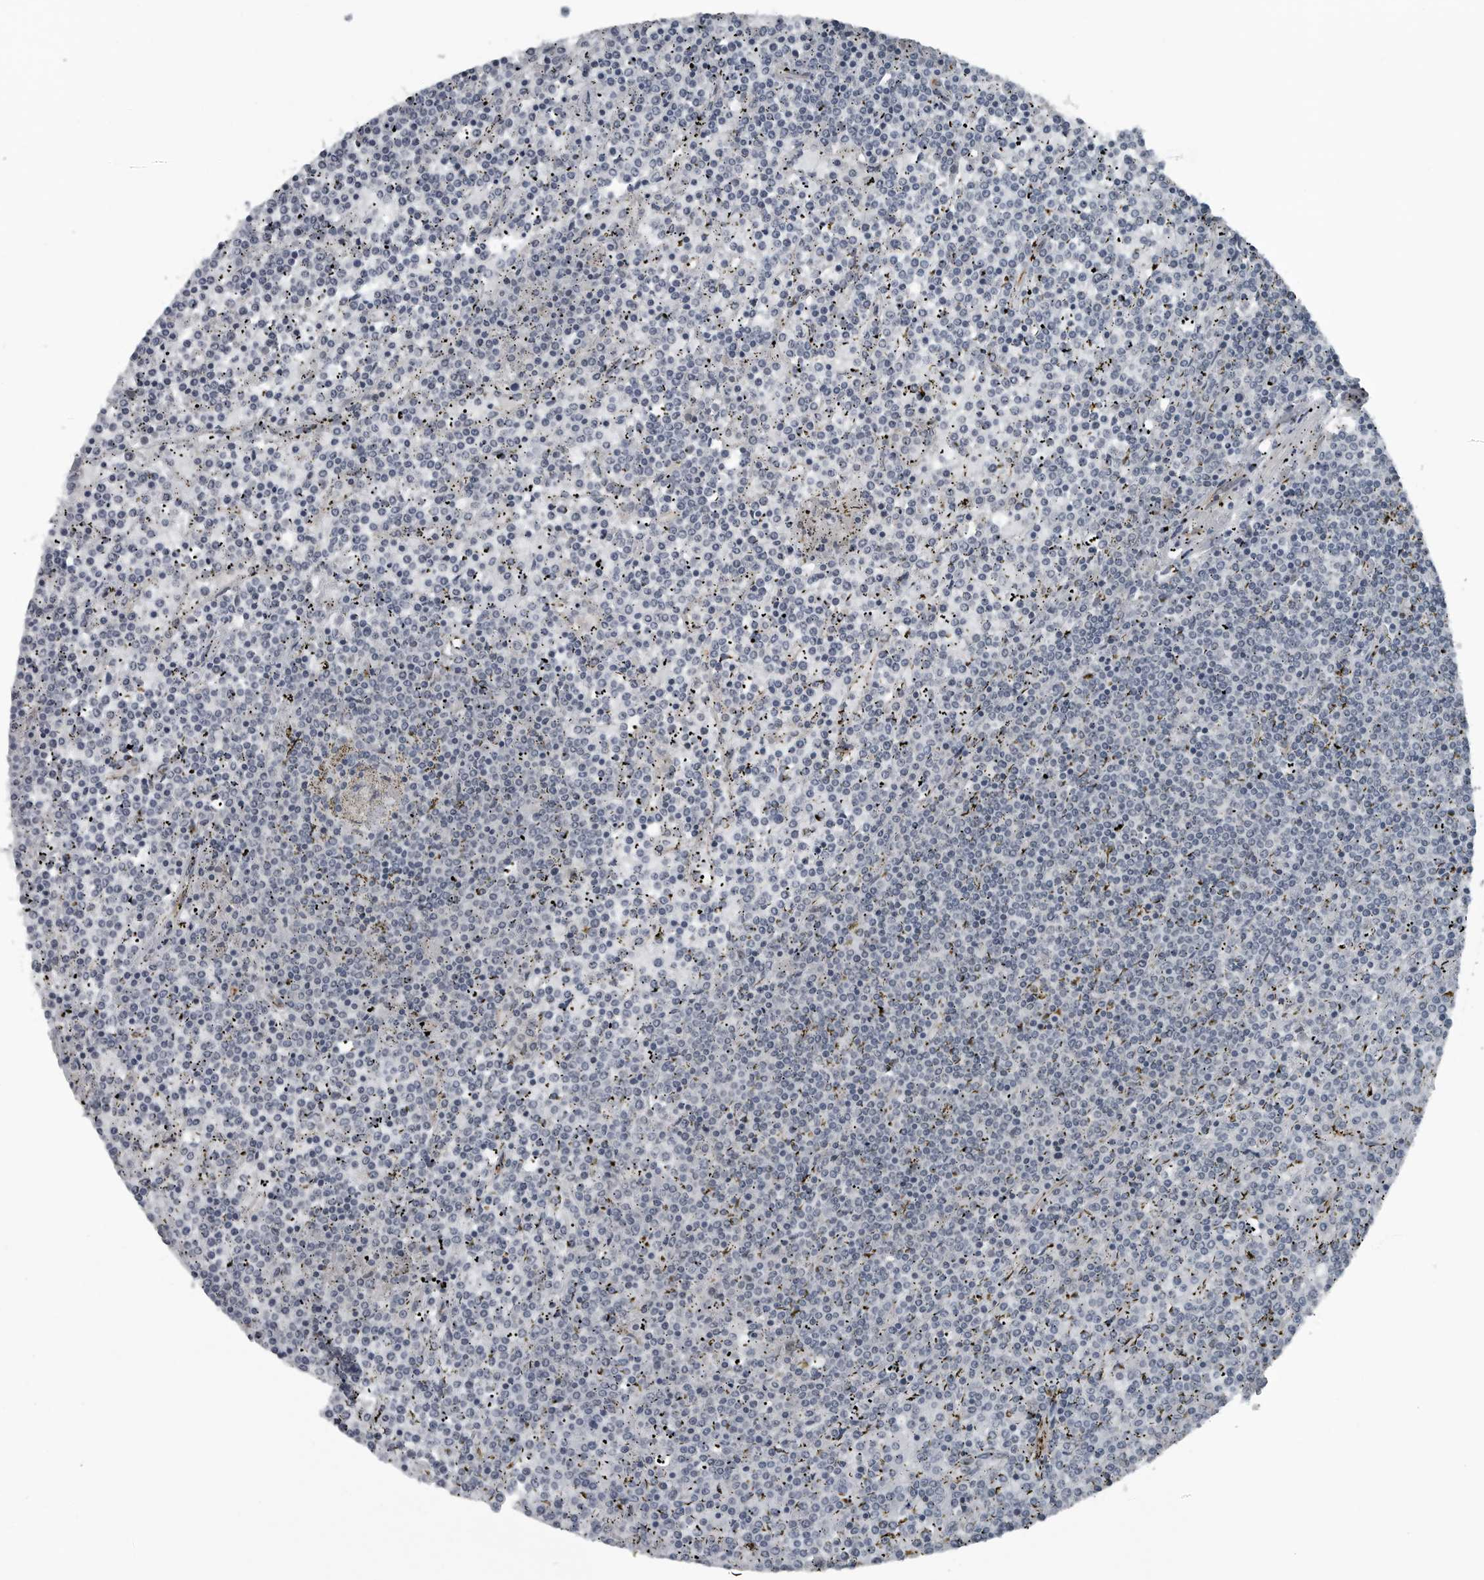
{"staining": {"intensity": "negative", "quantity": "none", "location": "none"}, "tissue": "lymphoma", "cell_type": "Tumor cells", "image_type": "cancer", "snomed": [{"axis": "morphology", "description": "Malignant lymphoma, non-Hodgkin's type, Low grade"}, {"axis": "topography", "description": "Spleen"}], "caption": "There is no significant expression in tumor cells of lymphoma.", "gene": "GAK", "patient": {"sex": "female", "age": 19}}